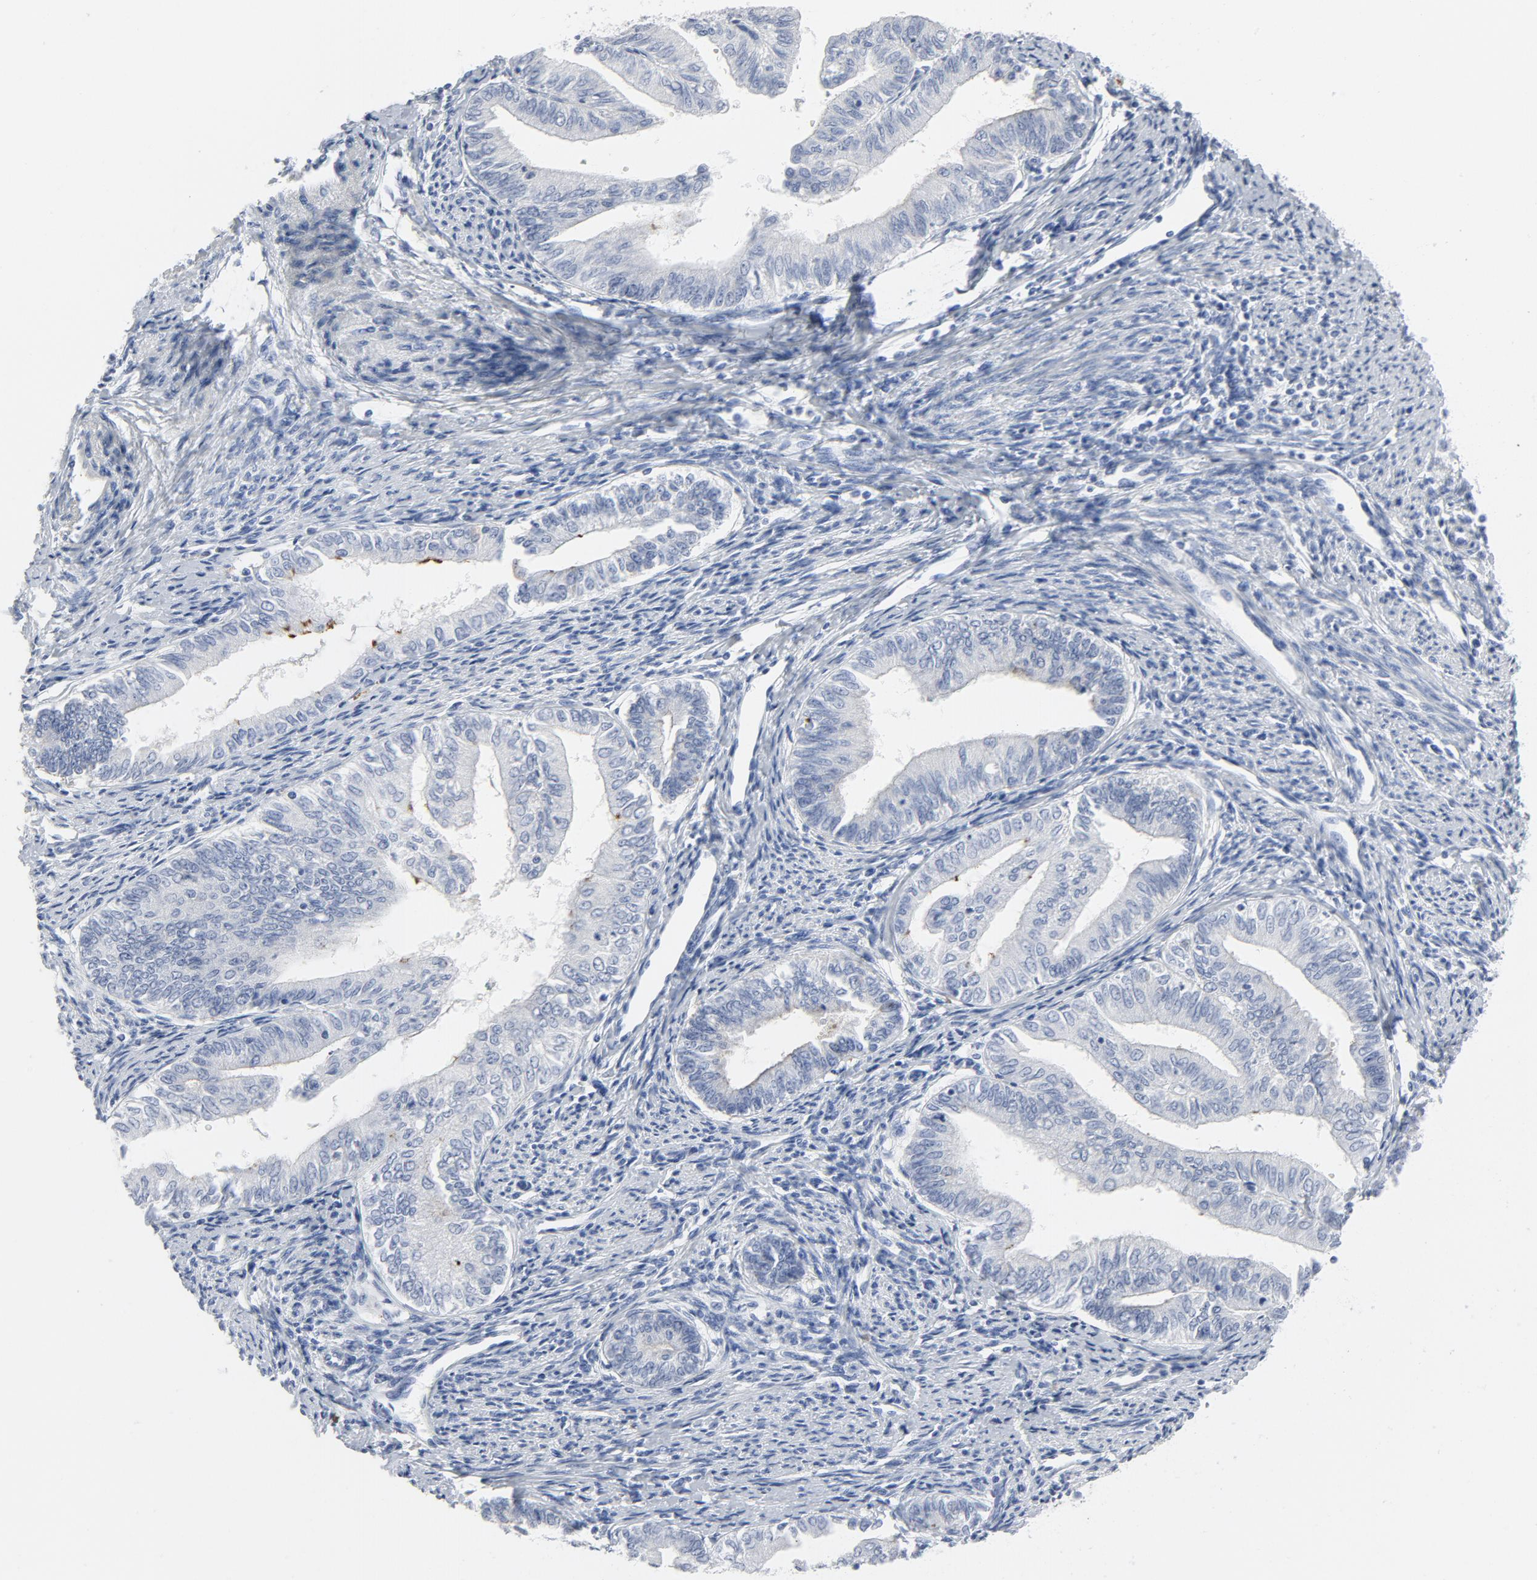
{"staining": {"intensity": "negative", "quantity": "none", "location": "none"}, "tissue": "endometrial cancer", "cell_type": "Tumor cells", "image_type": "cancer", "snomed": [{"axis": "morphology", "description": "Adenocarcinoma, NOS"}, {"axis": "topography", "description": "Endometrium"}], "caption": "Immunohistochemistry image of neoplastic tissue: endometrial adenocarcinoma stained with DAB exhibits no significant protein expression in tumor cells. The staining was performed using DAB (3,3'-diaminobenzidine) to visualize the protein expression in brown, while the nuclei were stained in blue with hematoxylin (Magnification: 20x).", "gene": "TUBB1", "patient": {"sex": "female", "age": 66}}